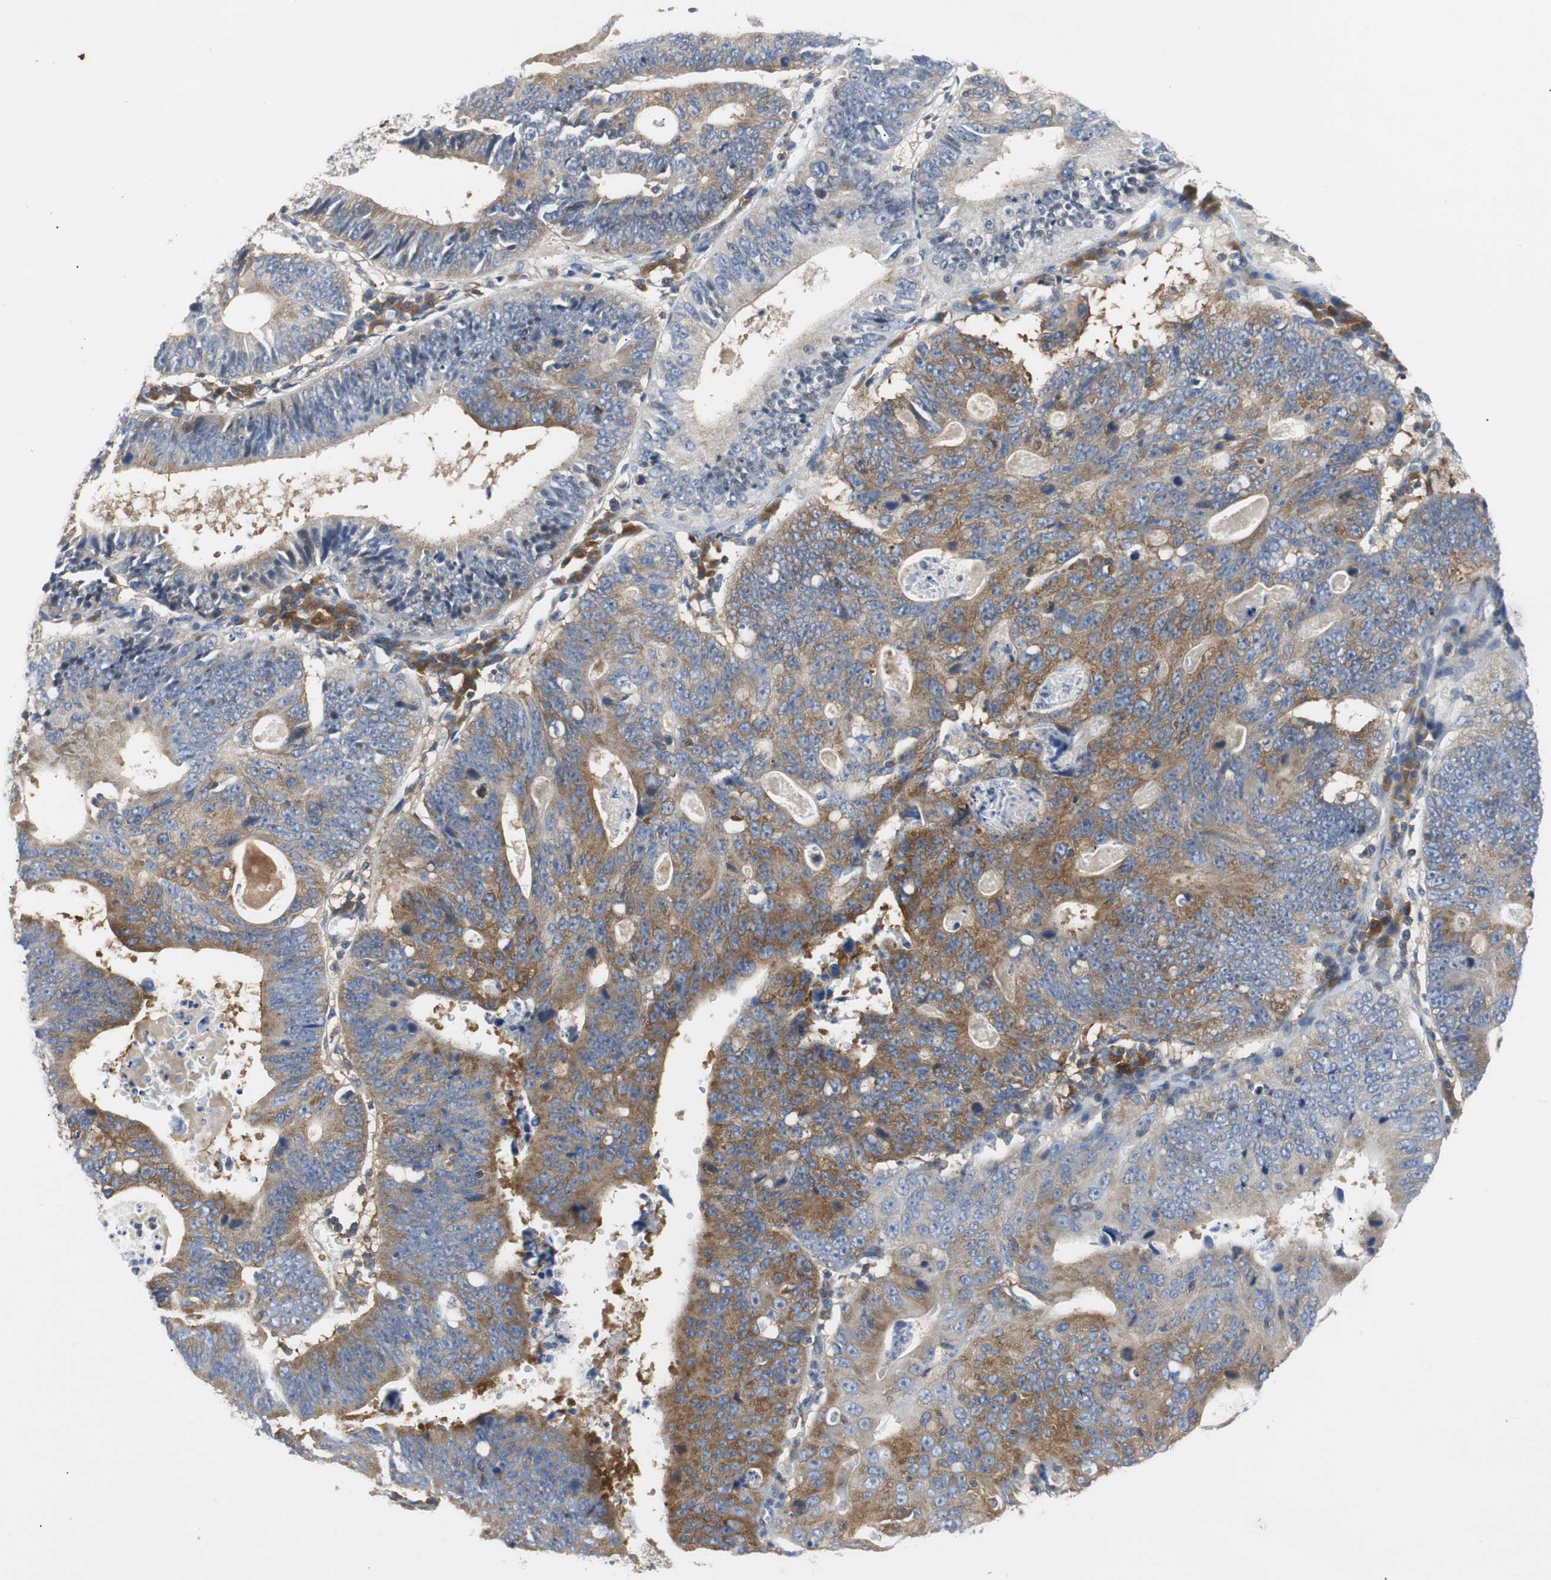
{"staining": {"intensity": "strong", "quantity": ">75%", "location": "cytoplasmic/membranous"}, "tissue": "stomach cancer", "cell_type": "Tumor cells", "image_type": "cancer", "snomed": [{"axis": "morphology", "description": "Adenocarcinoma, NOS"}, {"axis": "topography", "description": "Stomach"}], "caption": "Stomach cancer stained with a protein marker reveals strong staining in tumor cells.", "gene": "GYS1", "patient": {"sex": "male", "age": 59}}